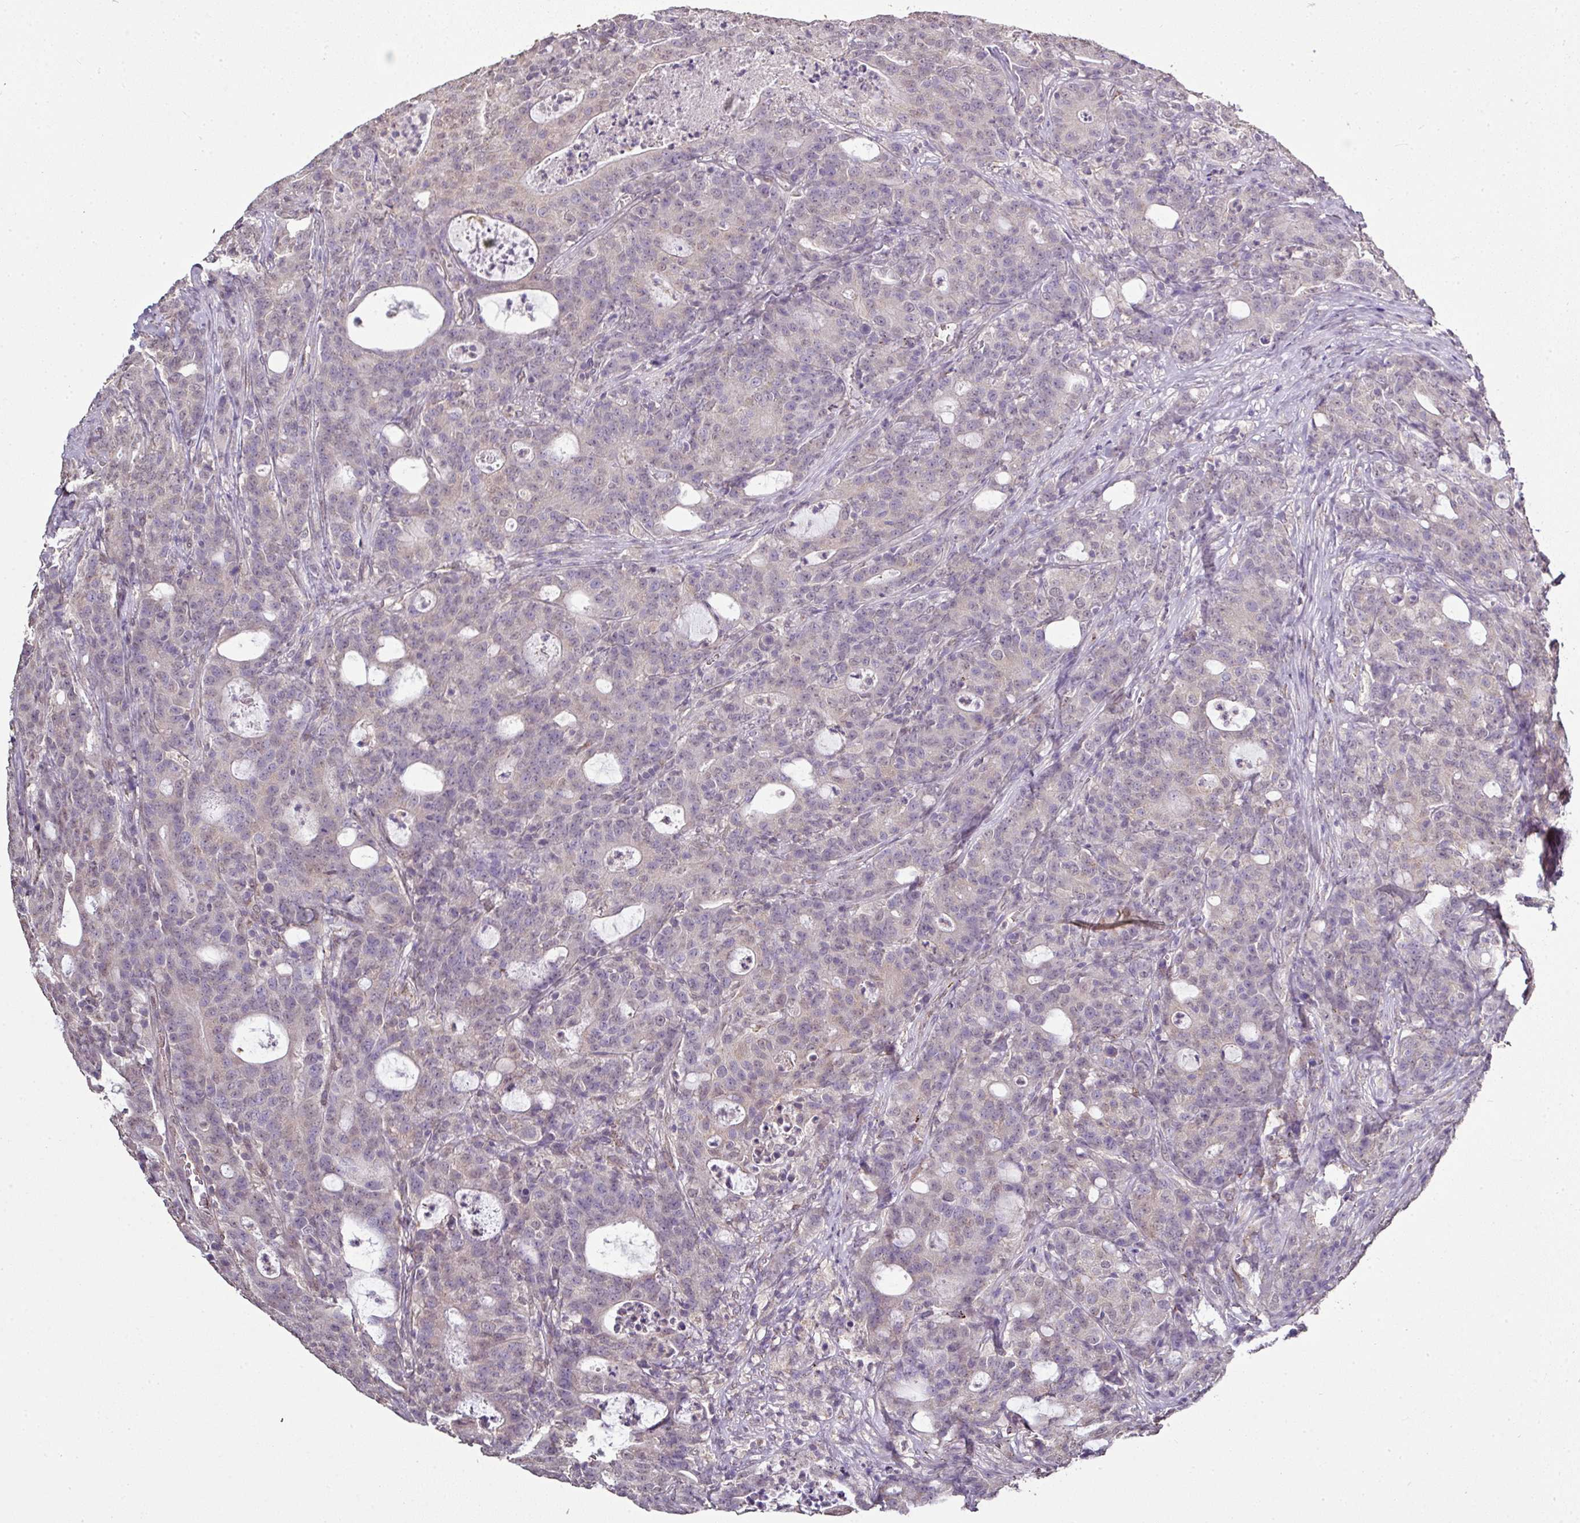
{"staining": {"intensity": "negative", "quantity": "none", "location": "none"}, "tissue": "colorectal cancer", "cell_type": "Tumor cells", "image_type": "cancer", "snomed": [{"axis": "morphology", "description": "Adenocarcinoma, NOS"}, {"axis": "topography", "description": "Colon"}], "caption": "Adenocarcinoma (colorectal) was stained to show a protein in brown. There is no significant positivity in tumor cells.", "gene": "JPH2", "patient": {"sex": "male", "age": 83}}